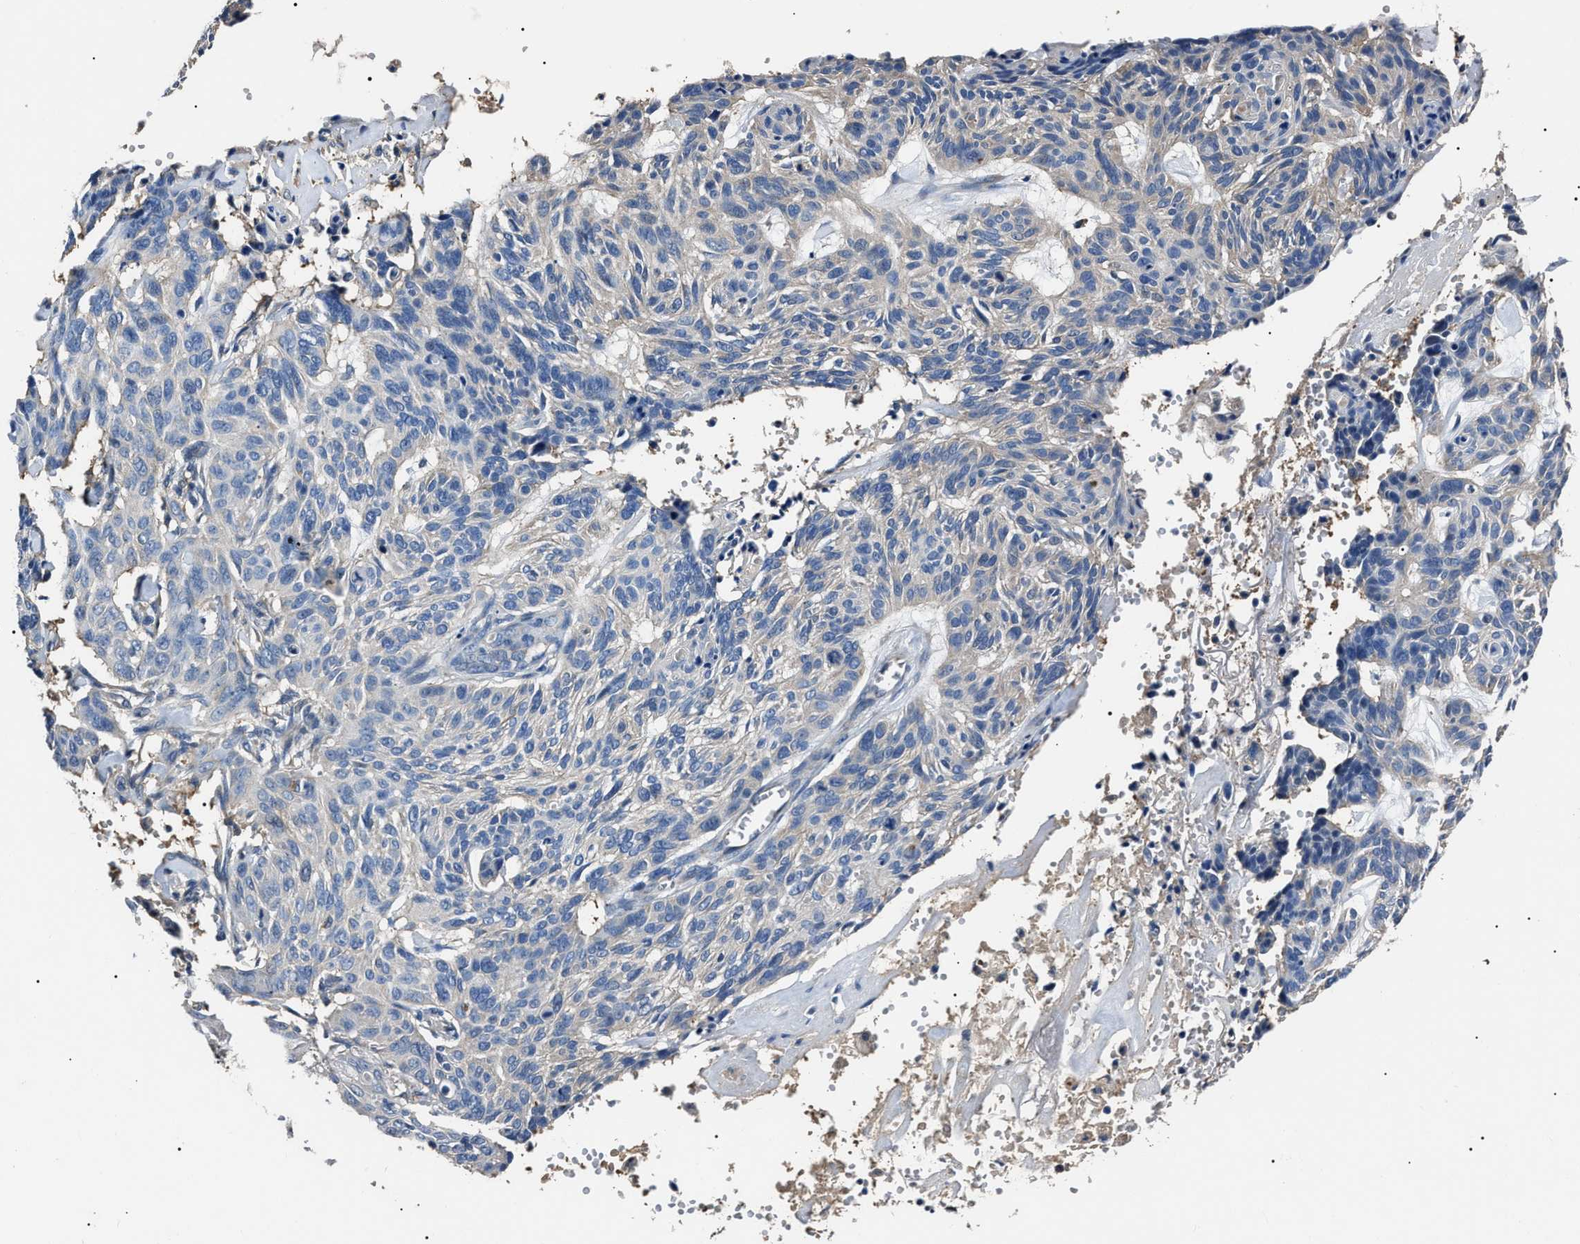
{"staining": {"intensity": "negative", "quantity": "none", "location": "none"}, "tissue": "skin cancer", "cell_type": "Tumor cells", "image_type": "cancer", "snomed": [{"axis": "morphology", "description": "Basal cell carcinoma"}, {"axis": "topography", "description": "Skin"}], "caption": "Immunohistochemical staining of skin cancer reveals no significant expression in tumor cells.", "gene": "IFT81", "patient": {"sex": "male", "age": 85}}